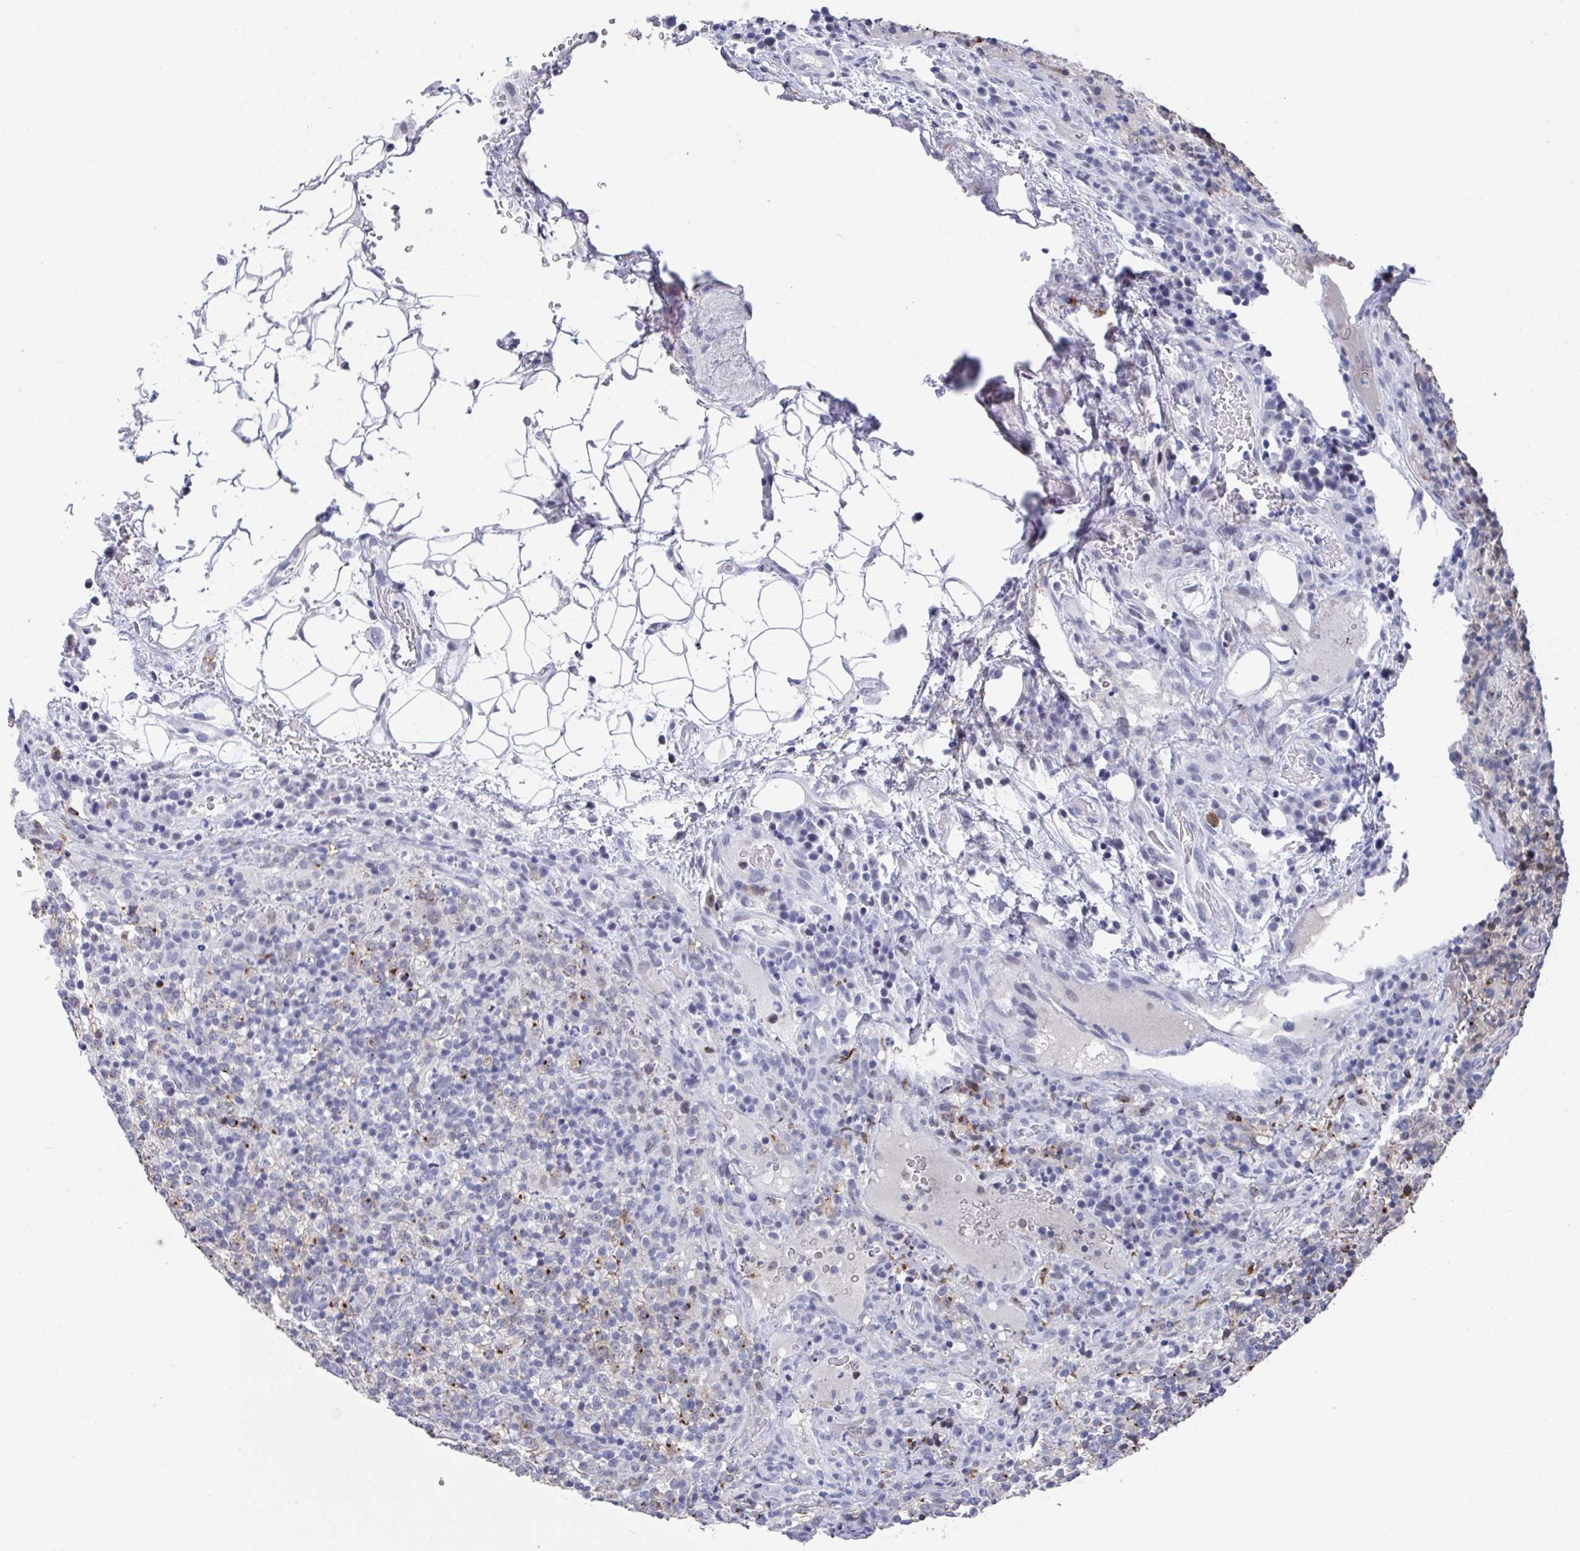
{"staining": {"intensity": "negative", "quantity": "none", "location": "none"}, "tissue": "lymphoma", "cell_type": "Tumor cells", "image_type": "cancer", "snomed": [{"axis": "morphology", "description": "Malignant lymphoma, non-Hodgkin's type, High grade"}, {"axis": "topography", "description": "Lymph node"}], "caption": "High power microscopy photomicrograph of an immunohistochemistry image of lymphoma, revealing no significant positivity in tumor cells.", "gene": "TNFRSF8", "patient": {"sex": "male", "age": 54}}